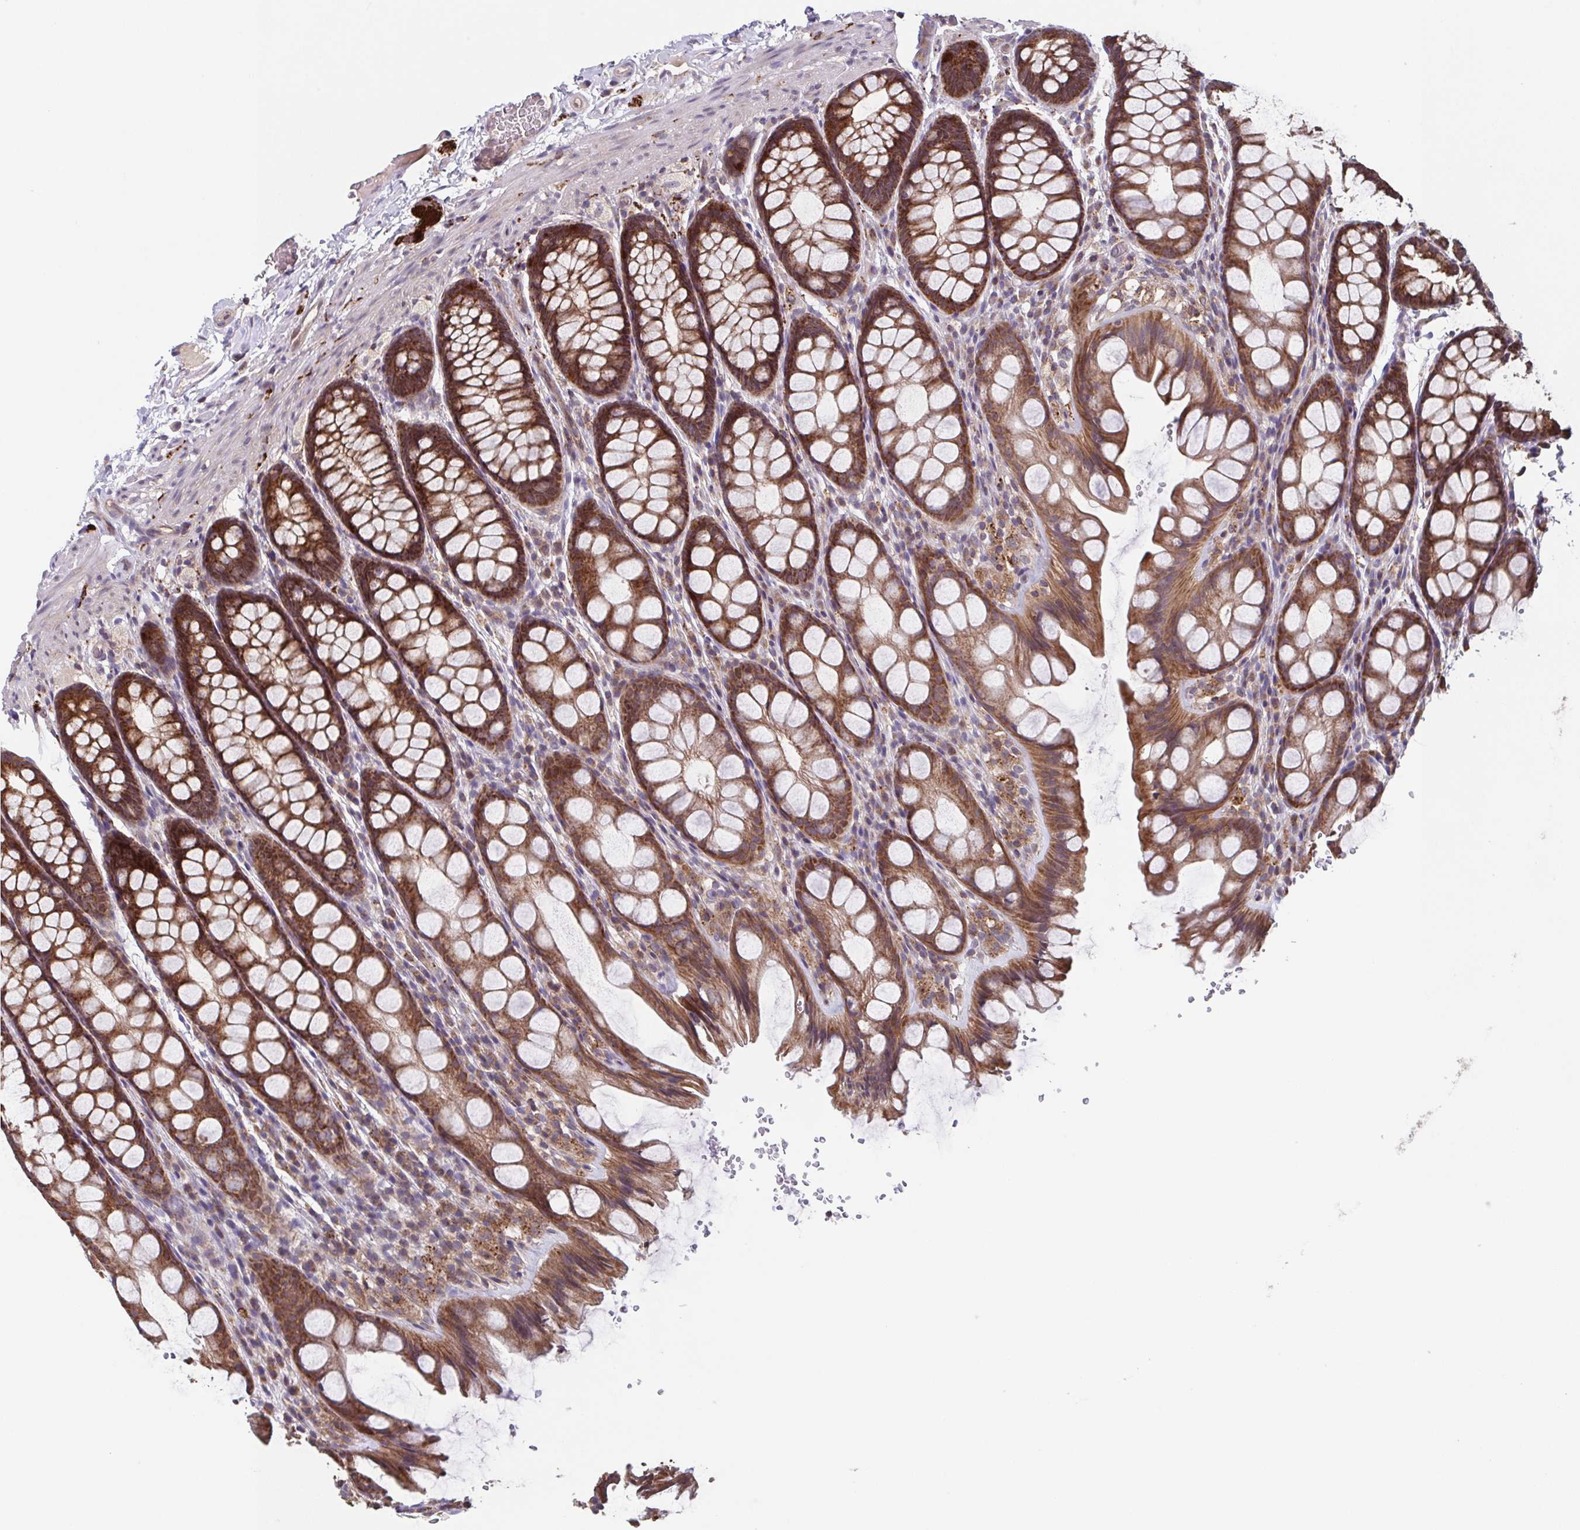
{"staining": {"intensity": "weak", "quantity": "25%-75%", "location": "cytoplasmic/membranous"}, "tissue": "colon", "cell_type": "Endothelial cells", "image_type": "normal", "snomed": [{"axis": "morphology", "description": "Normal tissue, NOS"}, {"axis": "topography", "description": "Colon"}], "caption": "Protein staining shows weak cytoplasmic/membranous expression in about 25%-75% of endothelial cells in unremarkable colon. Nuclei are stained in blue.", "gene": "TTC19", "patient": {"sex": "male", "age": 47}}